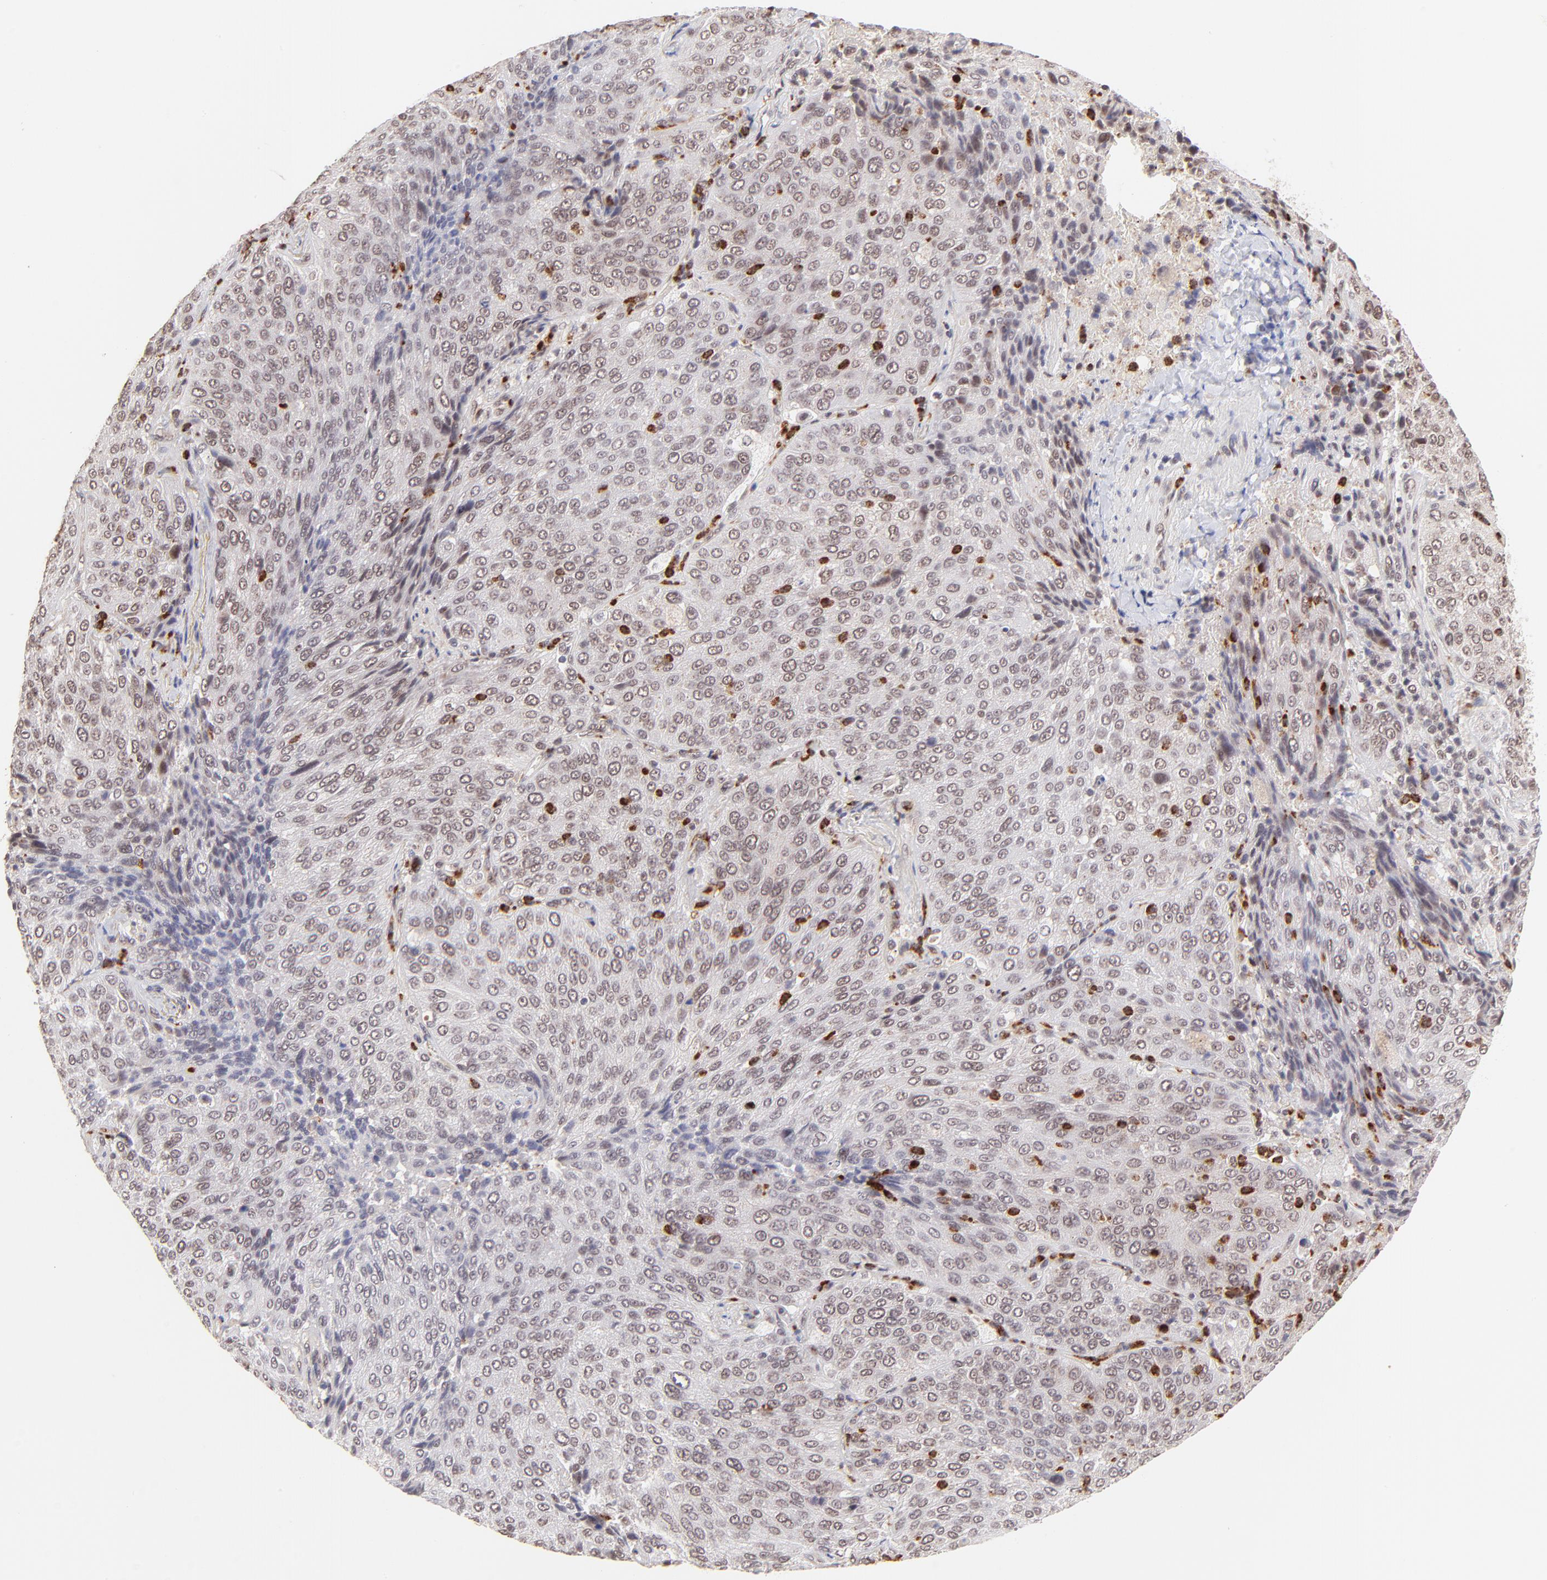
{"staining": {"intensity": "weak", "quantity": ">75%", "location": "nuclear"}, "tissue": "lung cancer", "cell_type": "Tumor cells", "image_type": "cancer", "snomed": [{"axis": "morphology", "description": "Squamous cell carcinoma, NOS"}, {"axis": "topography", "description": "Lung"}], "caption": "About >75% of tumor cells in human lung squamous cell carcinoma display weak nuclear protein staining as visualized by brown immunohistochemical staining.", "gene": "MED12", "patient": {"sex": "male", "age": 54}}